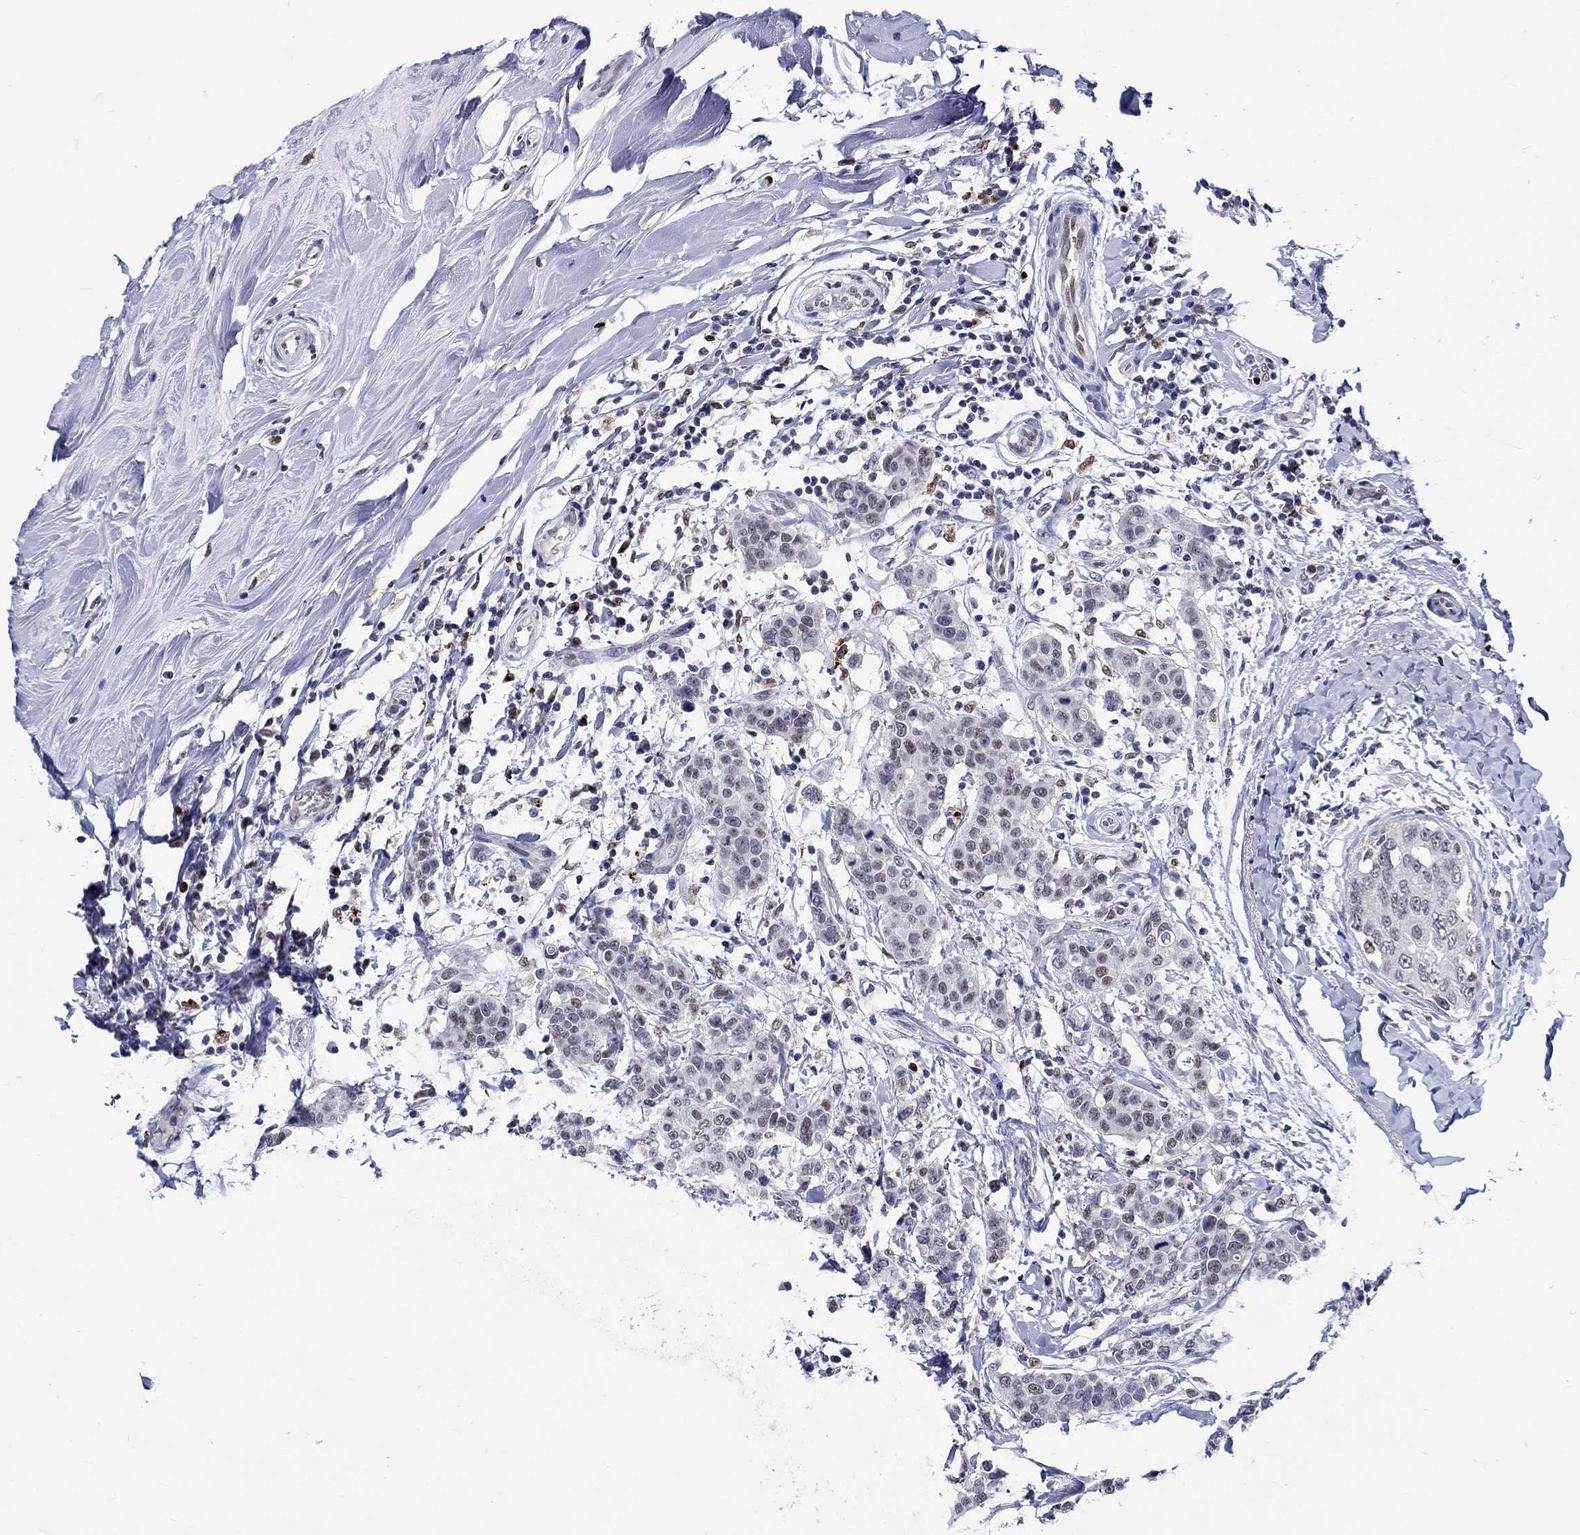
{"staining": {"intensity": "negative", "quantity": "none", "location": "none"}, "tissue": "breast cancer", "cell_type": "Tumor cells", "image_type": "cancer", "snomed": [{"axis": "morphology", "description": "Duct carcinoma"}, {"axis": "topography", "description": "Breast"}], "caption": "There is no significant expression in tumor cells of breast infiltrating ductal carcinoma.", "gene": "GATA2", "patient": {"sex": "female", "age": 27}}